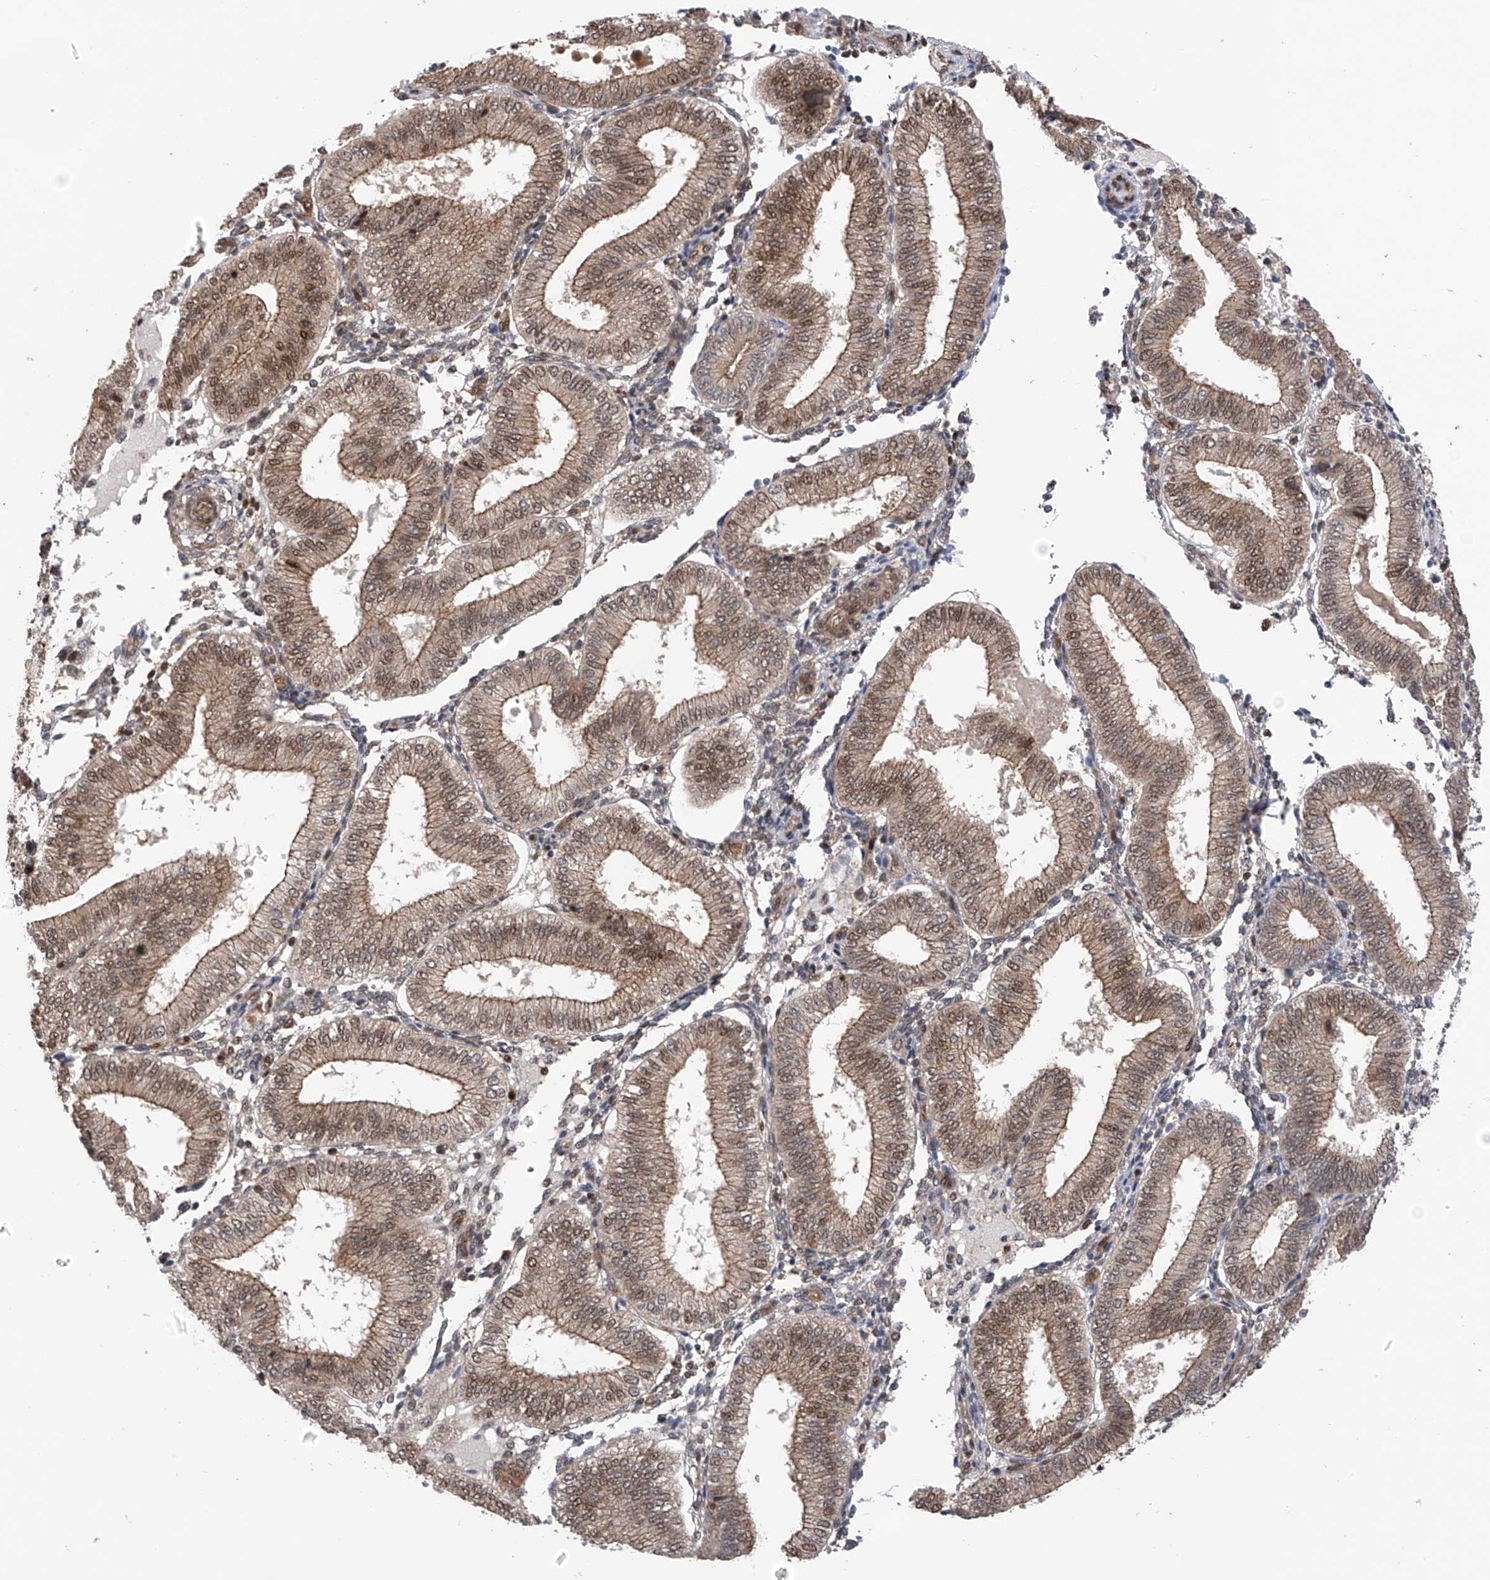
{"staining": {"intensity": "negative", "quantity": "none", "location": "none"}, "tissue": "endometrium", "cell_type": "Cells in endometrial stroma", "image_type": "normal", "snomed": [{"axis": "morphology", "description": "Normal tissue, NOS"}, {"axis": "topography", "description": "Endometrium"}], "caption": "There is no significant expression in cells in endometrial stroma of endometrium. (Stains: DAB IHC with hematoxylin counter stain, Microscopy: brightfield microscopy at high magnification).", "gene": "DNAJC9", "patient": {"sex": "female", "age": 39}}